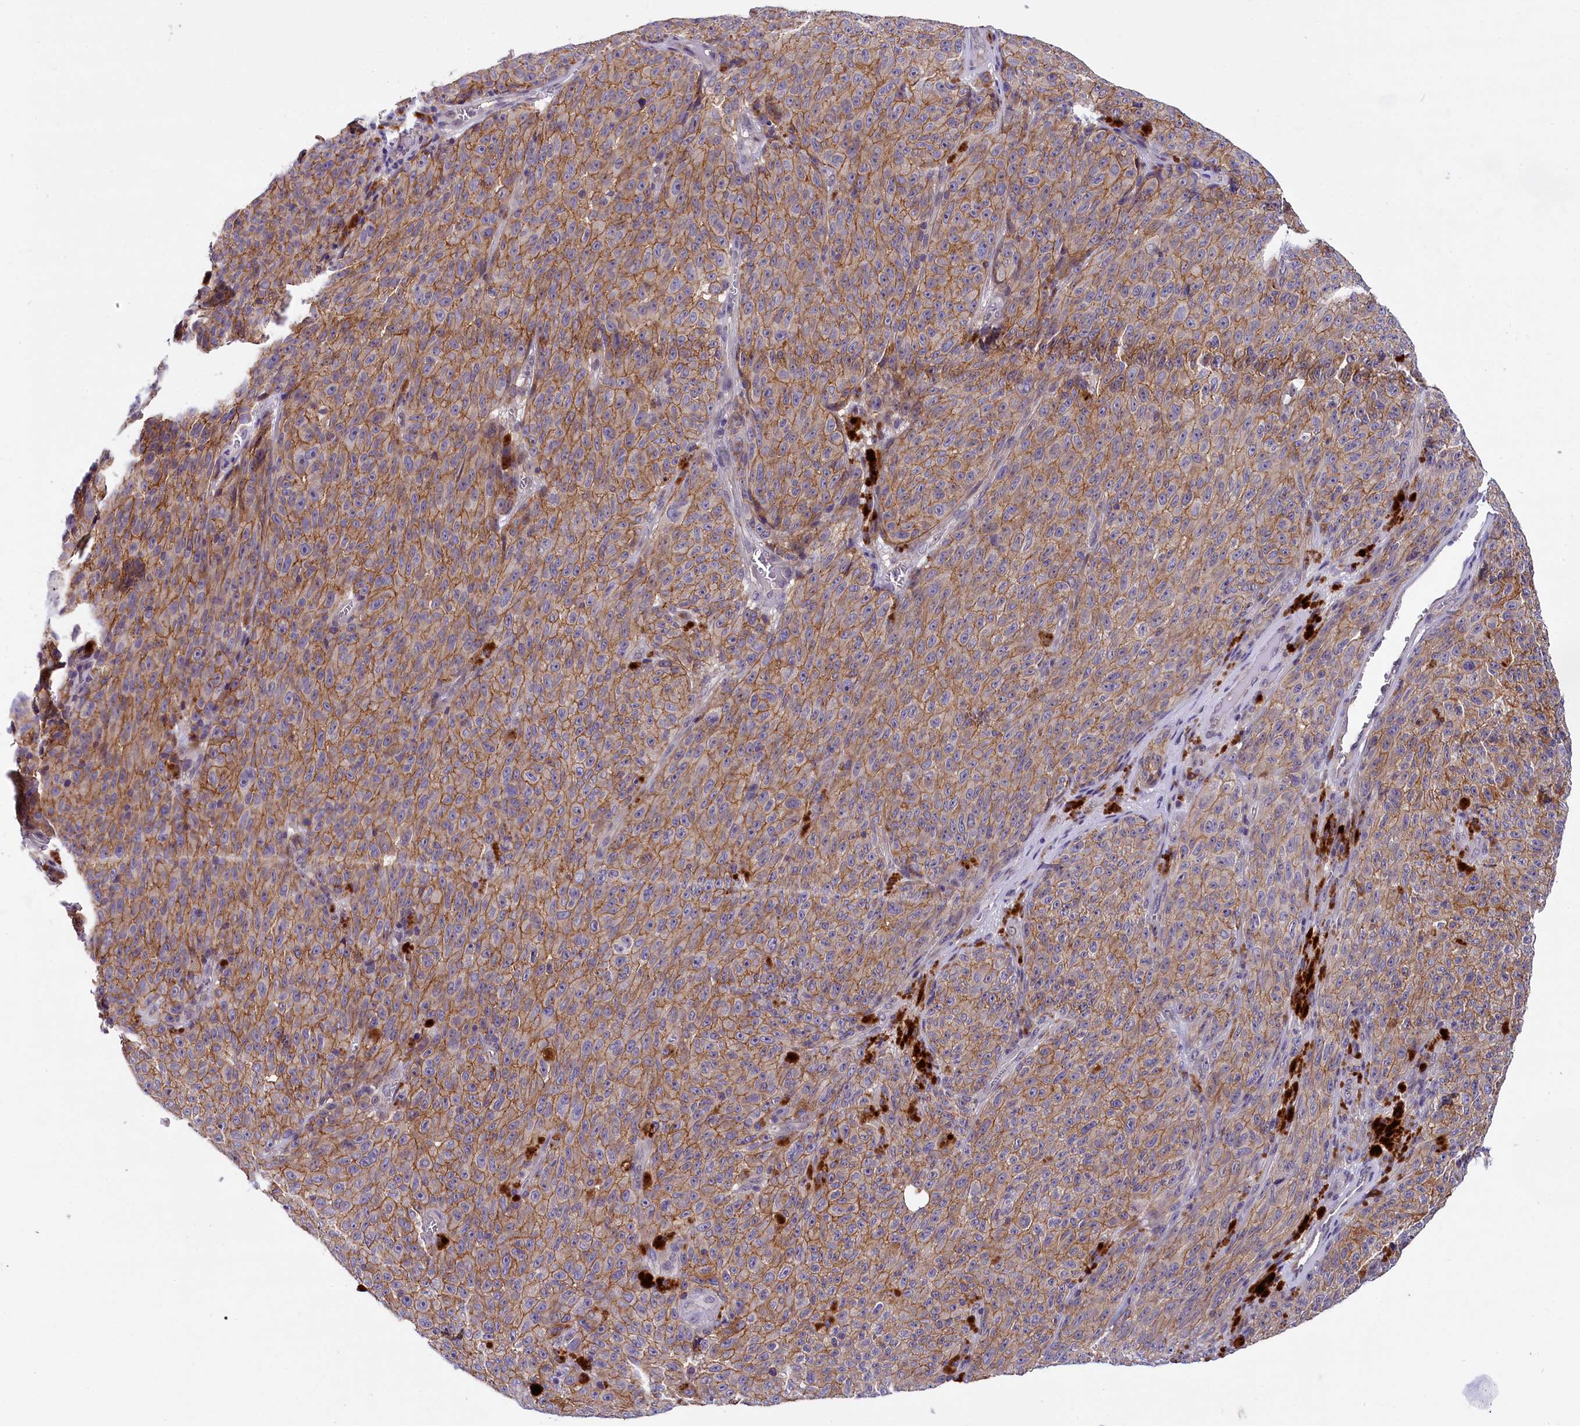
{"staining": {"intensity": "moderate", "quantity": ">75%", "location": "cytoplasmic/membranous"}, "tissue": "melanoma", "cell_type": "Tumor cells", "image_type": "cancer", "snomed": [{"axis": "morphology", "description": "Malignant melanoma, NOS"}, {"axis": "topography", "description": "Skin"}], "caption": "Tumor cells demonstrate medium levels of moderate cytoplasmic/membranous staining in approximately >75% of cells in malignant melanoma. (Brightfield microscopy of DAB IHC at high magnification).", "gene": "ENKD1", "patient": {"sex": "female", "age": 82}}